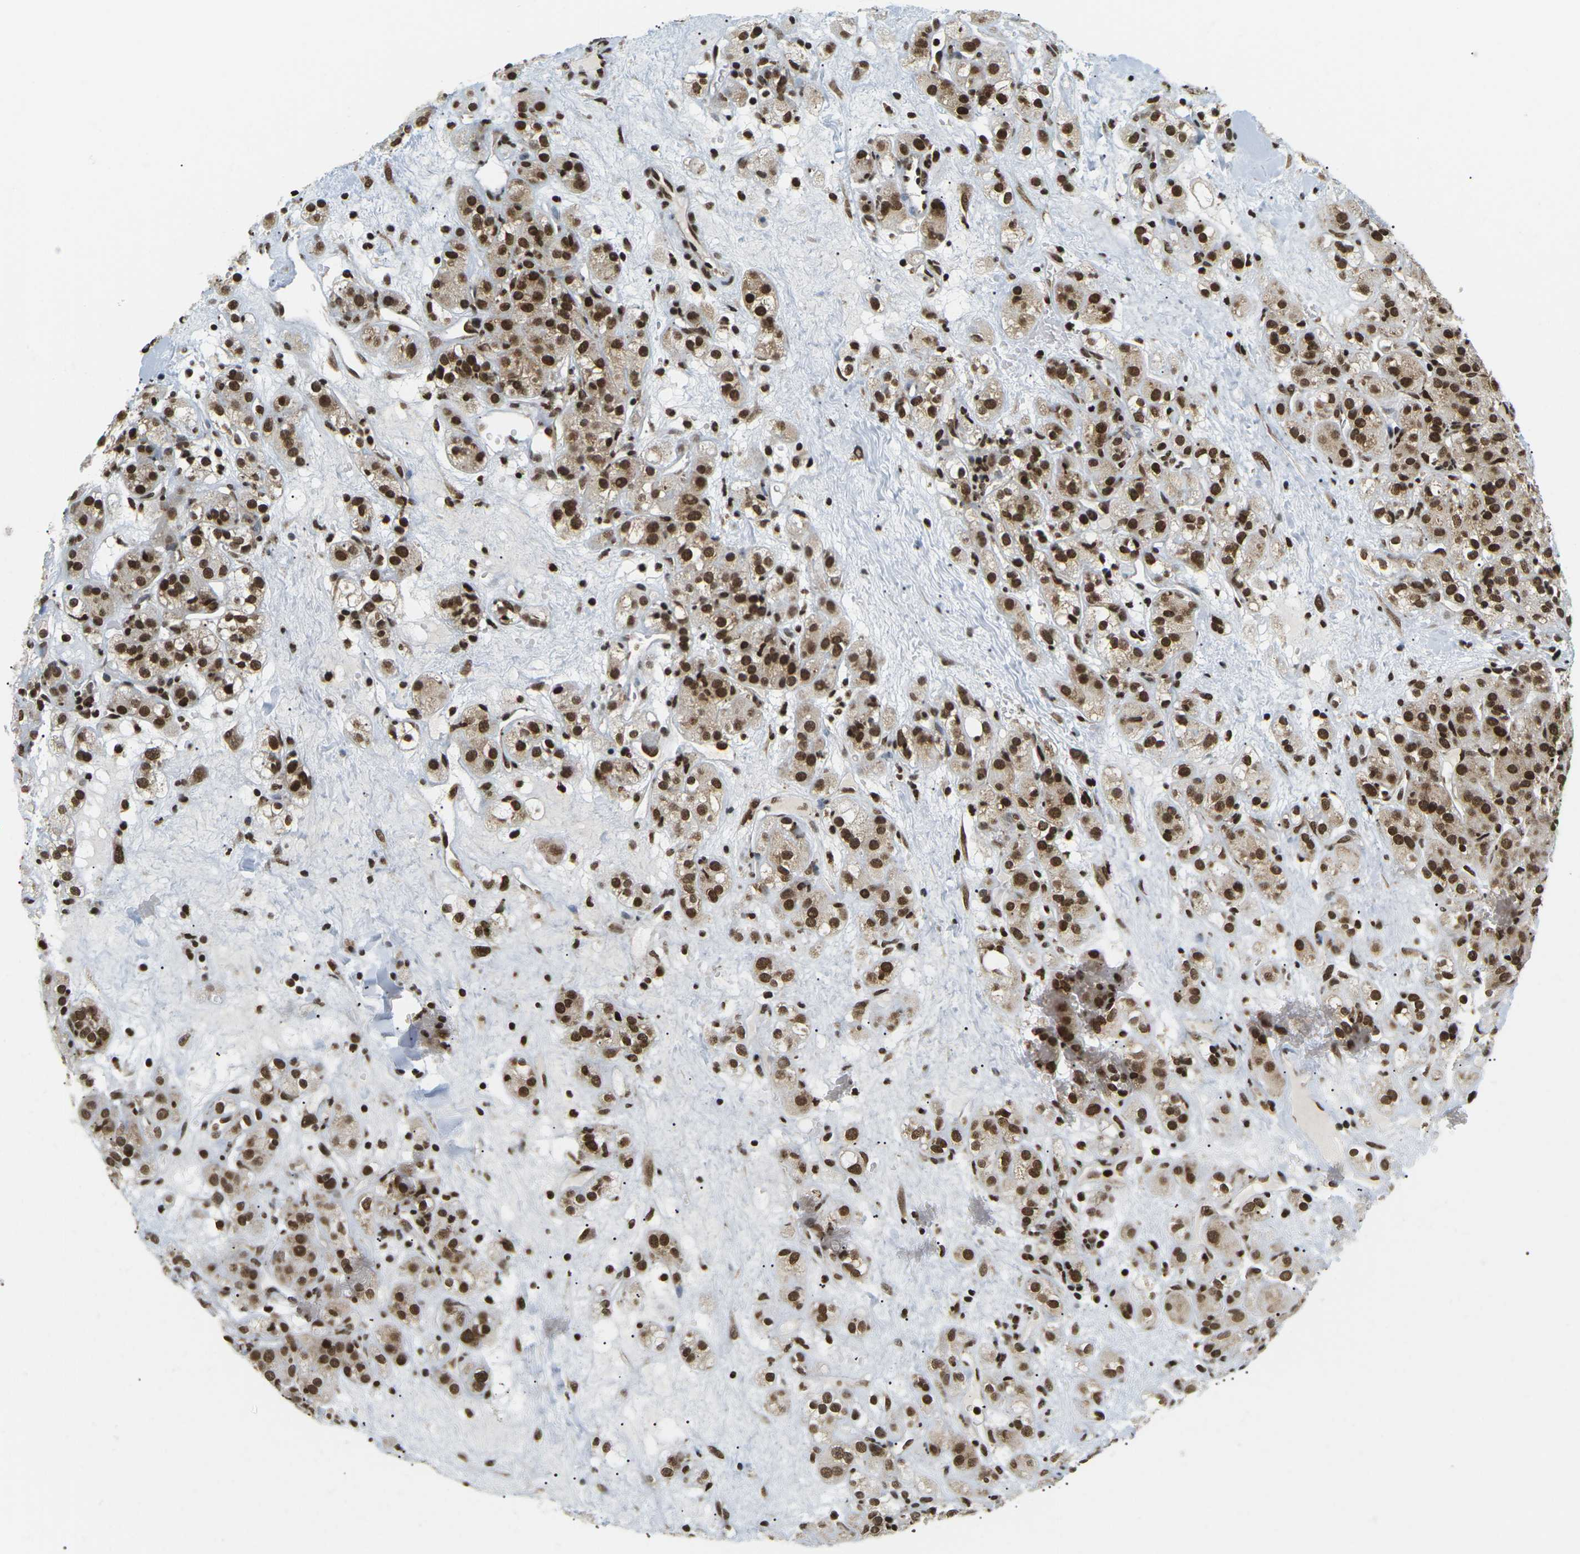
{"staining": {"intensity": "strong", "quantity": ">75%", "location": "nuclear"}, "tissue": "renal cancer", "cell_type": "Tumor cells", "image_type": "cancer", "snomed": [{"axis": "morphology", "description": "Normal tissue, NOS"}, {"axis": "morphology", "description": "Adenocarcinoma, NOS"}, {"axis": "topography", "description": "Kidney"}], "caption": "Renal adenocarcinoma stained with DAB immunohistochemistry demonstrates high levels of strong nuclear expression in approximately >75% of tumor cells. The protein of interest is shown in brown color, while the nuclei are stained blue.", "gene": "CELF1", "patient": {"sex": "male", "age": 61}}